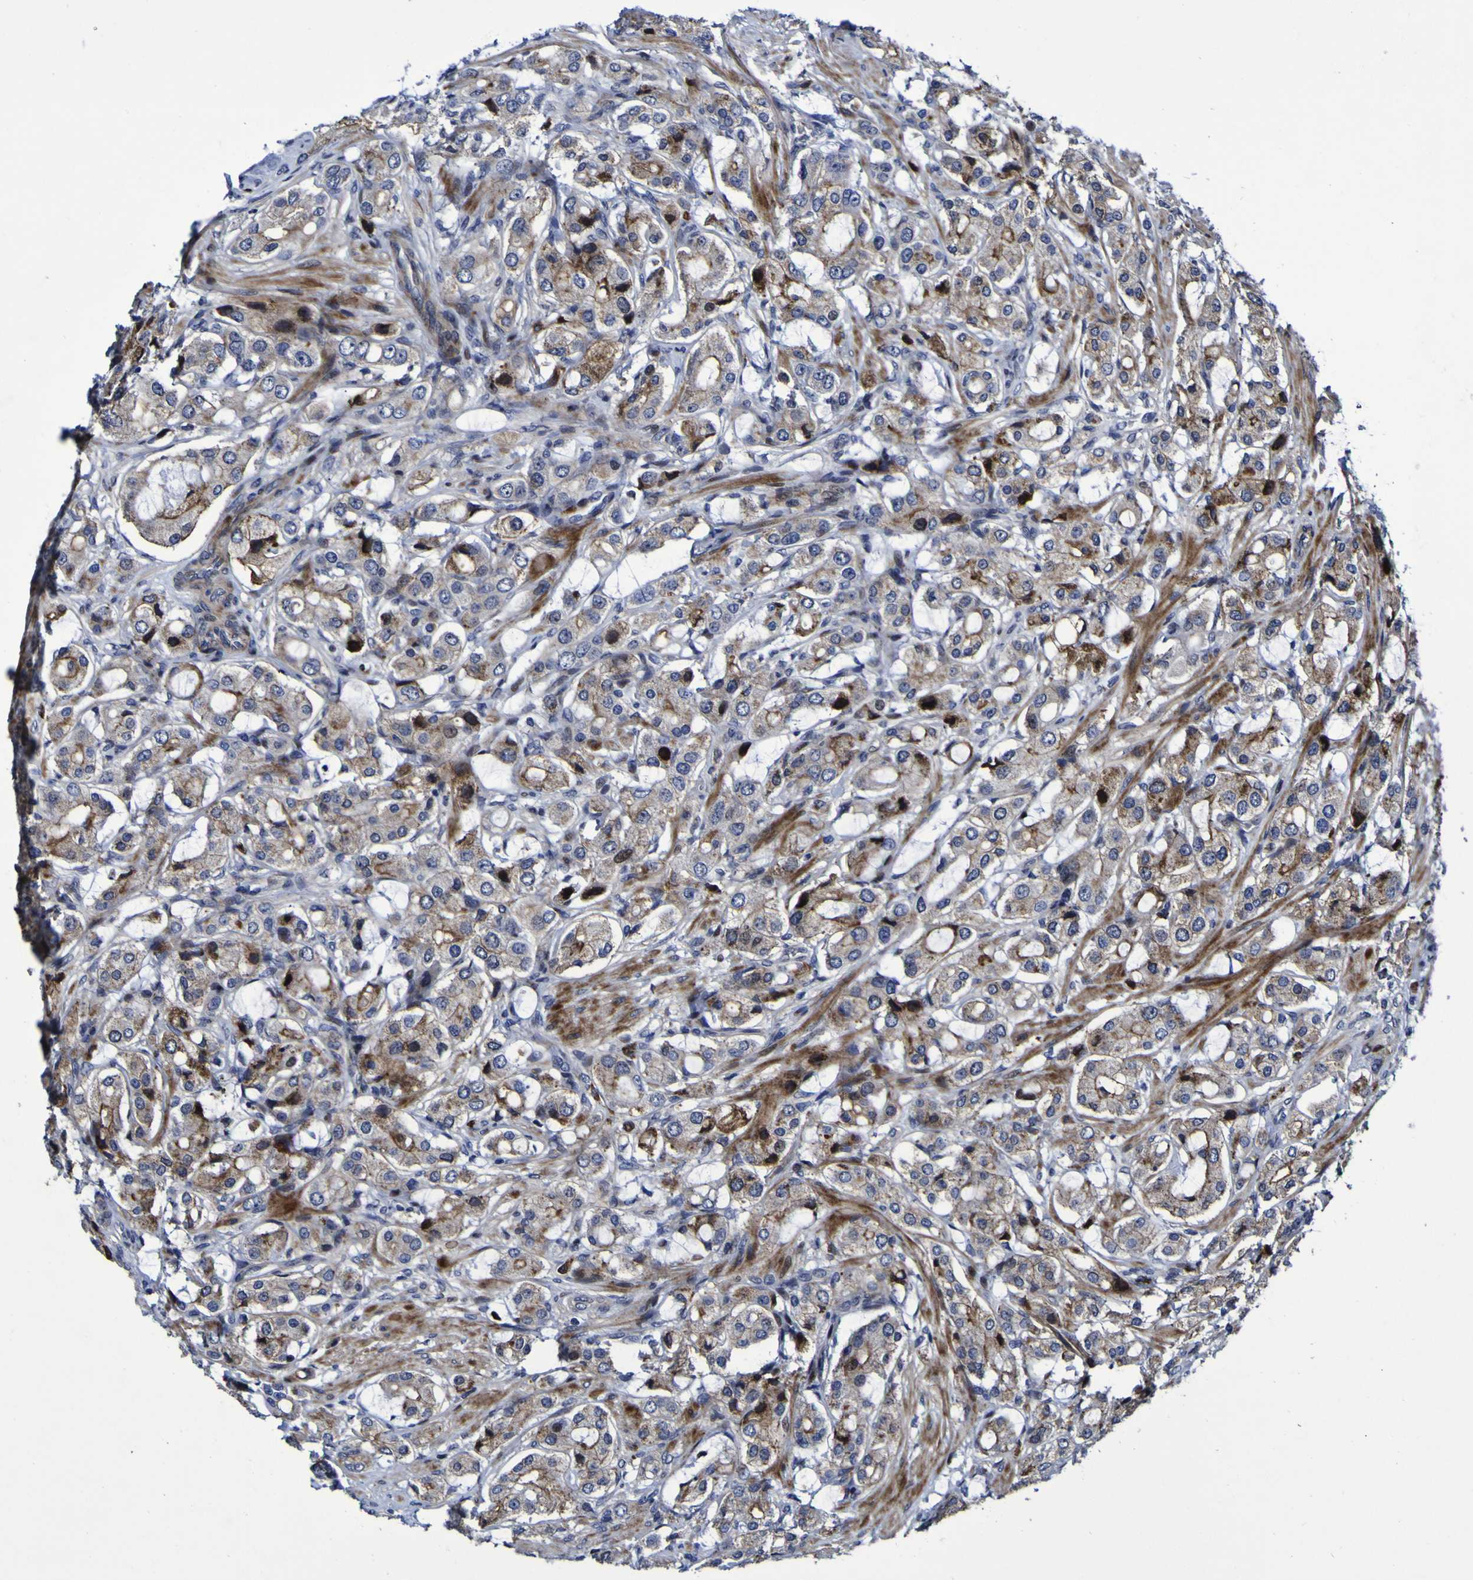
{"staining": {"intensity": "moderate", "quantity": "25%-75%", "location": "cytoplasmic/membranous"}, "tissue": "prostate cancer", "cell_type": "Tumor cells", "image_type": "cancer", "snomed": [{"axis": "morphology", "description": "Adenocarcinoma, High grade"}, {"axis": "topography", "description": "Prostate"}], "caption": "Immunohistochemical staining of adenocarcinoma (high-grade) (prostate) demonstrates moderate cytoplasmic/membranous protein staining in about 25%-75% of tumor cells. (DAB IHC, brown staining for protein, blue staining for nuclei).", "gene": "MGLL", "patient": {"sex": "male", "age": 65}}